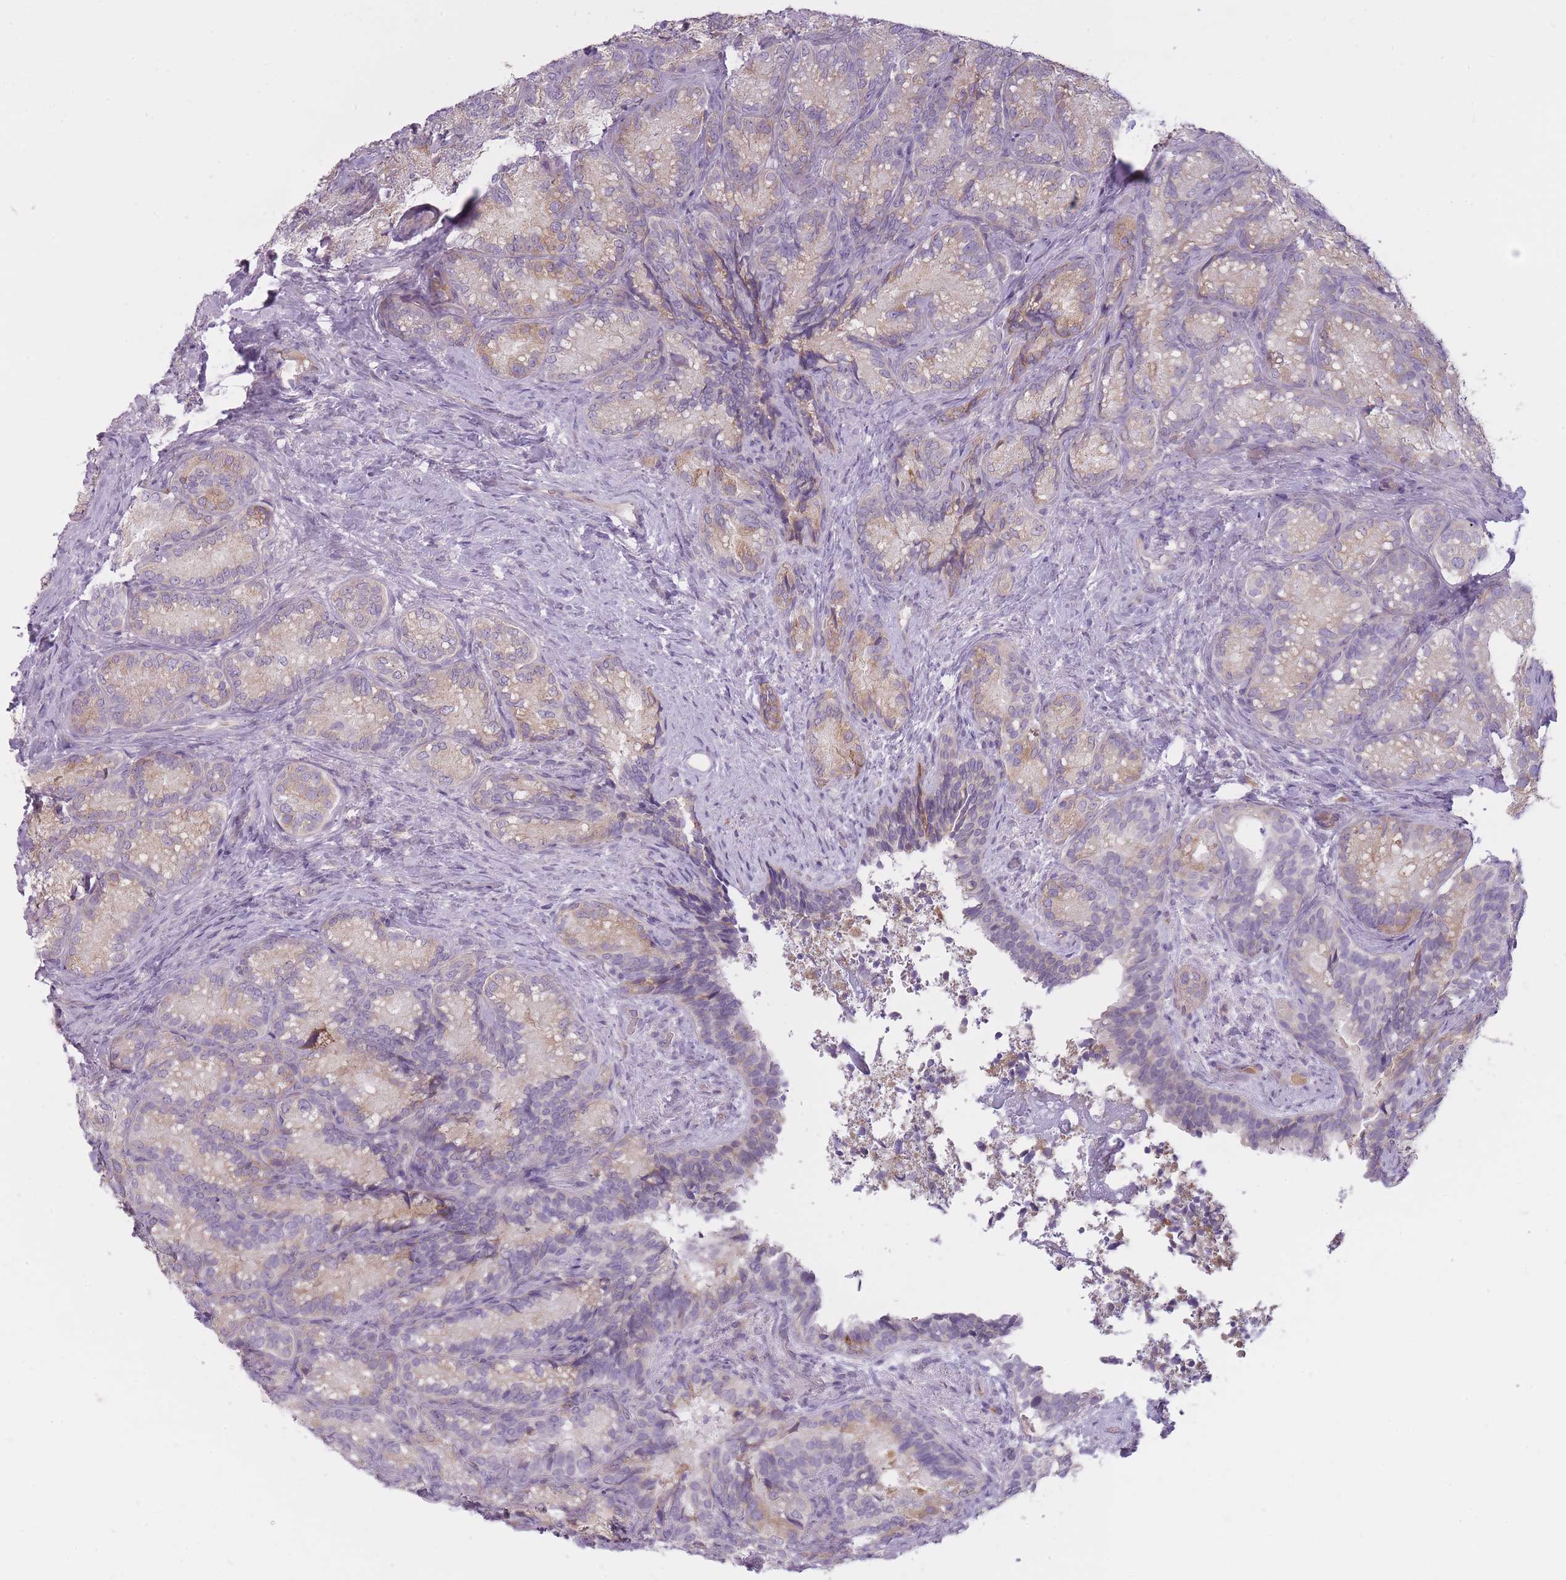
{"staining": {"intensity": "weak", "quantity": "<25%", "location": "cytoplasmic/membranous"}, "tissue": "seminal vesicle", "cell_type": "Glandular cells", "image_type": "normal", "snomed": [{"axis": "morphology", "description": "Normal tissue, NOS"}, {"axis": "topography", "description": "Seminal veicle"}], "caption": "Immunohistochemistry (IHC) histopathology image of normal seminal vesicle: human seminal vesicle stained with DAB (3,3'-diaminobenzidine) demonstrates no significant protein positivity in glandular cells. The staining is performed using DAB brown chromogen with nuclei counter-stained in using hematoxylin.", "gene": "PGRMC2", "patient": {"sex": "male", "age": 58}}